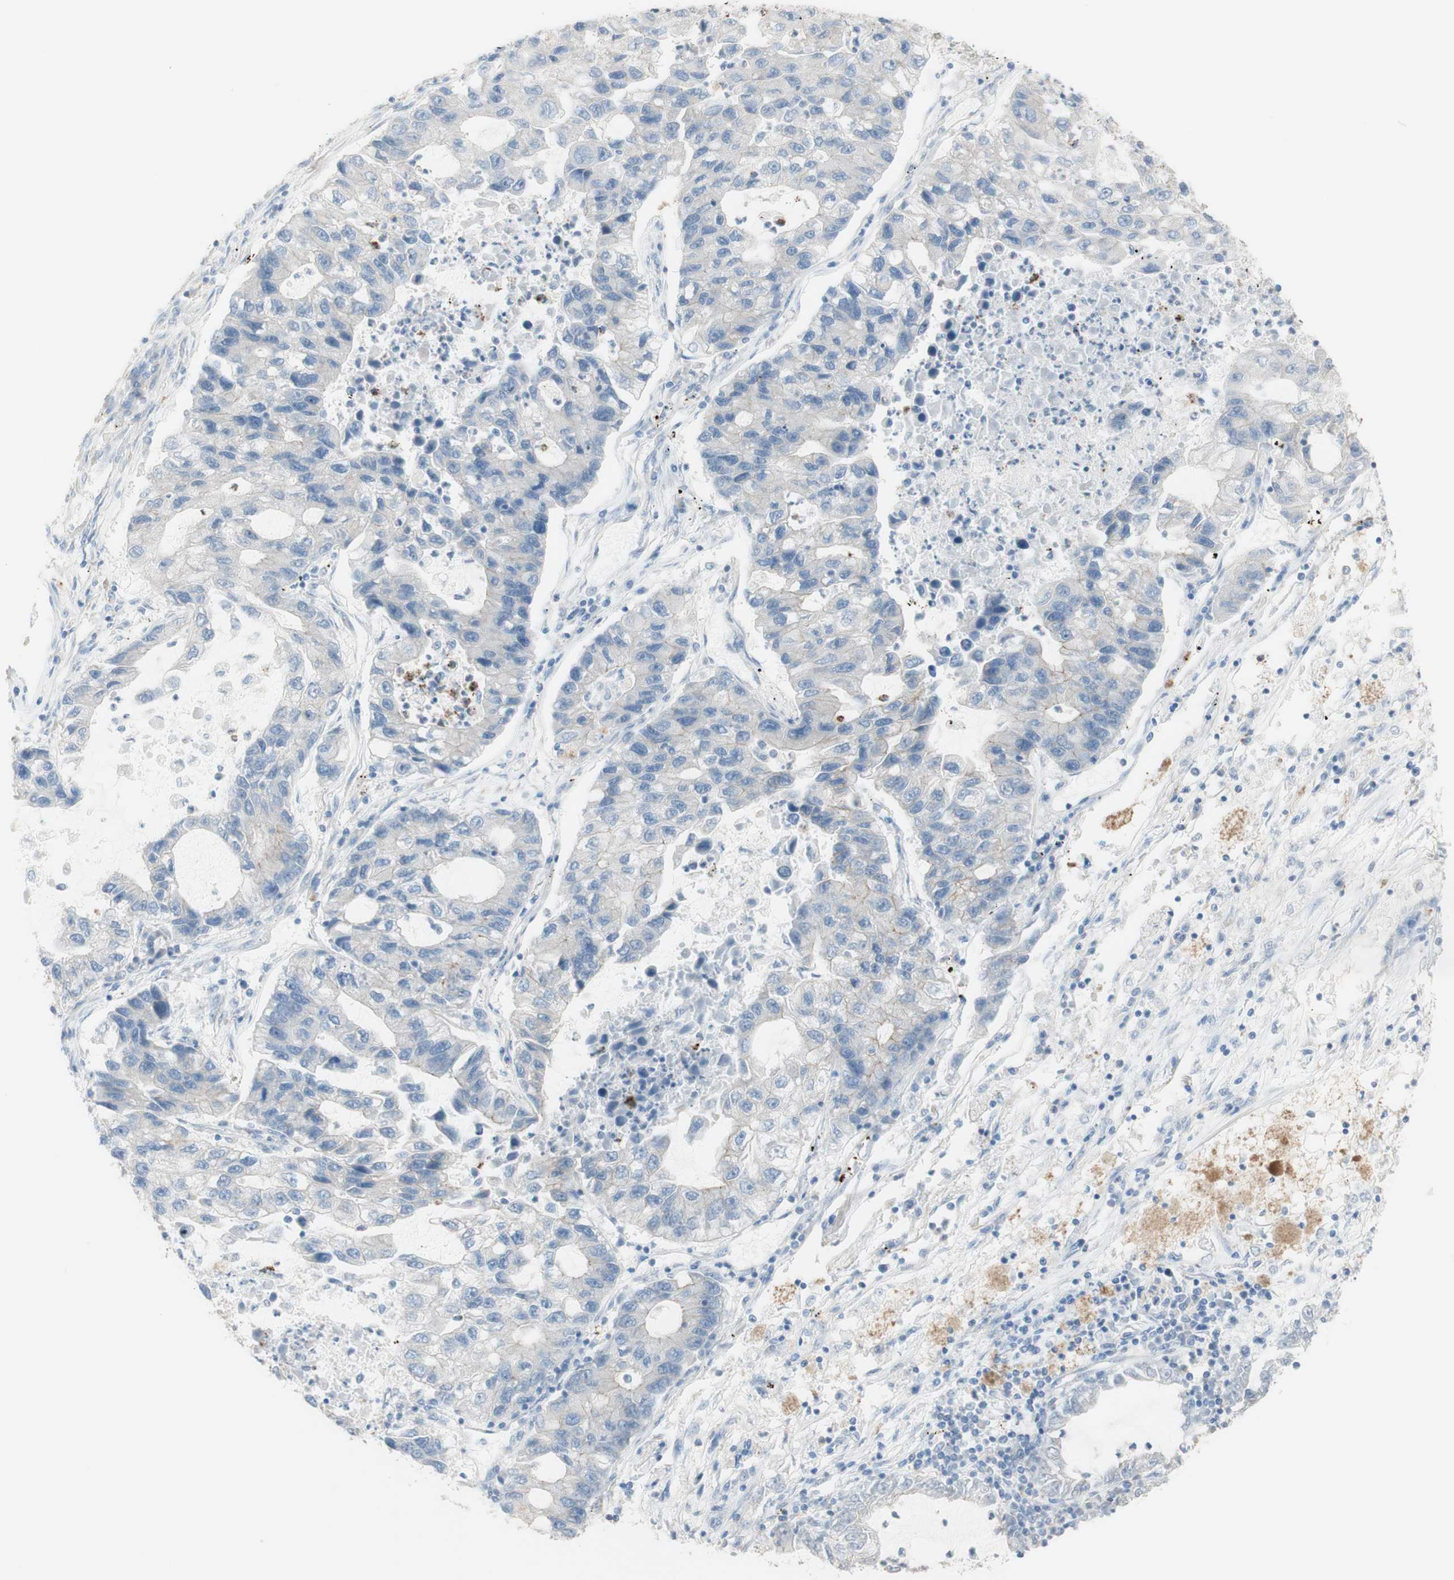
{"staining": {"intensity": "negative", "quantity": "none", "location": "none"}, "tissue": "lung cancer", "cell_type": "Tumor cells", "image_type": "cancer", "snomed": [{"axis": "morphology", "description": "Adenocarcinoma, NOS"}, {"axis": "topography", "description": "Lung"}], "caption": "A histopathology image of adenocarcinoma (lung) stained for a protein displays no brown staining in tumor cells. The staining was performed using DAB (3,3'-diaminobenzidine) to visualize the protein expression in brown, while the nuclei were stained in blue with hematoxylin (Magnification: 20x).", "gene": "ART3", "patient": {"sex": "female", "age": 51}}